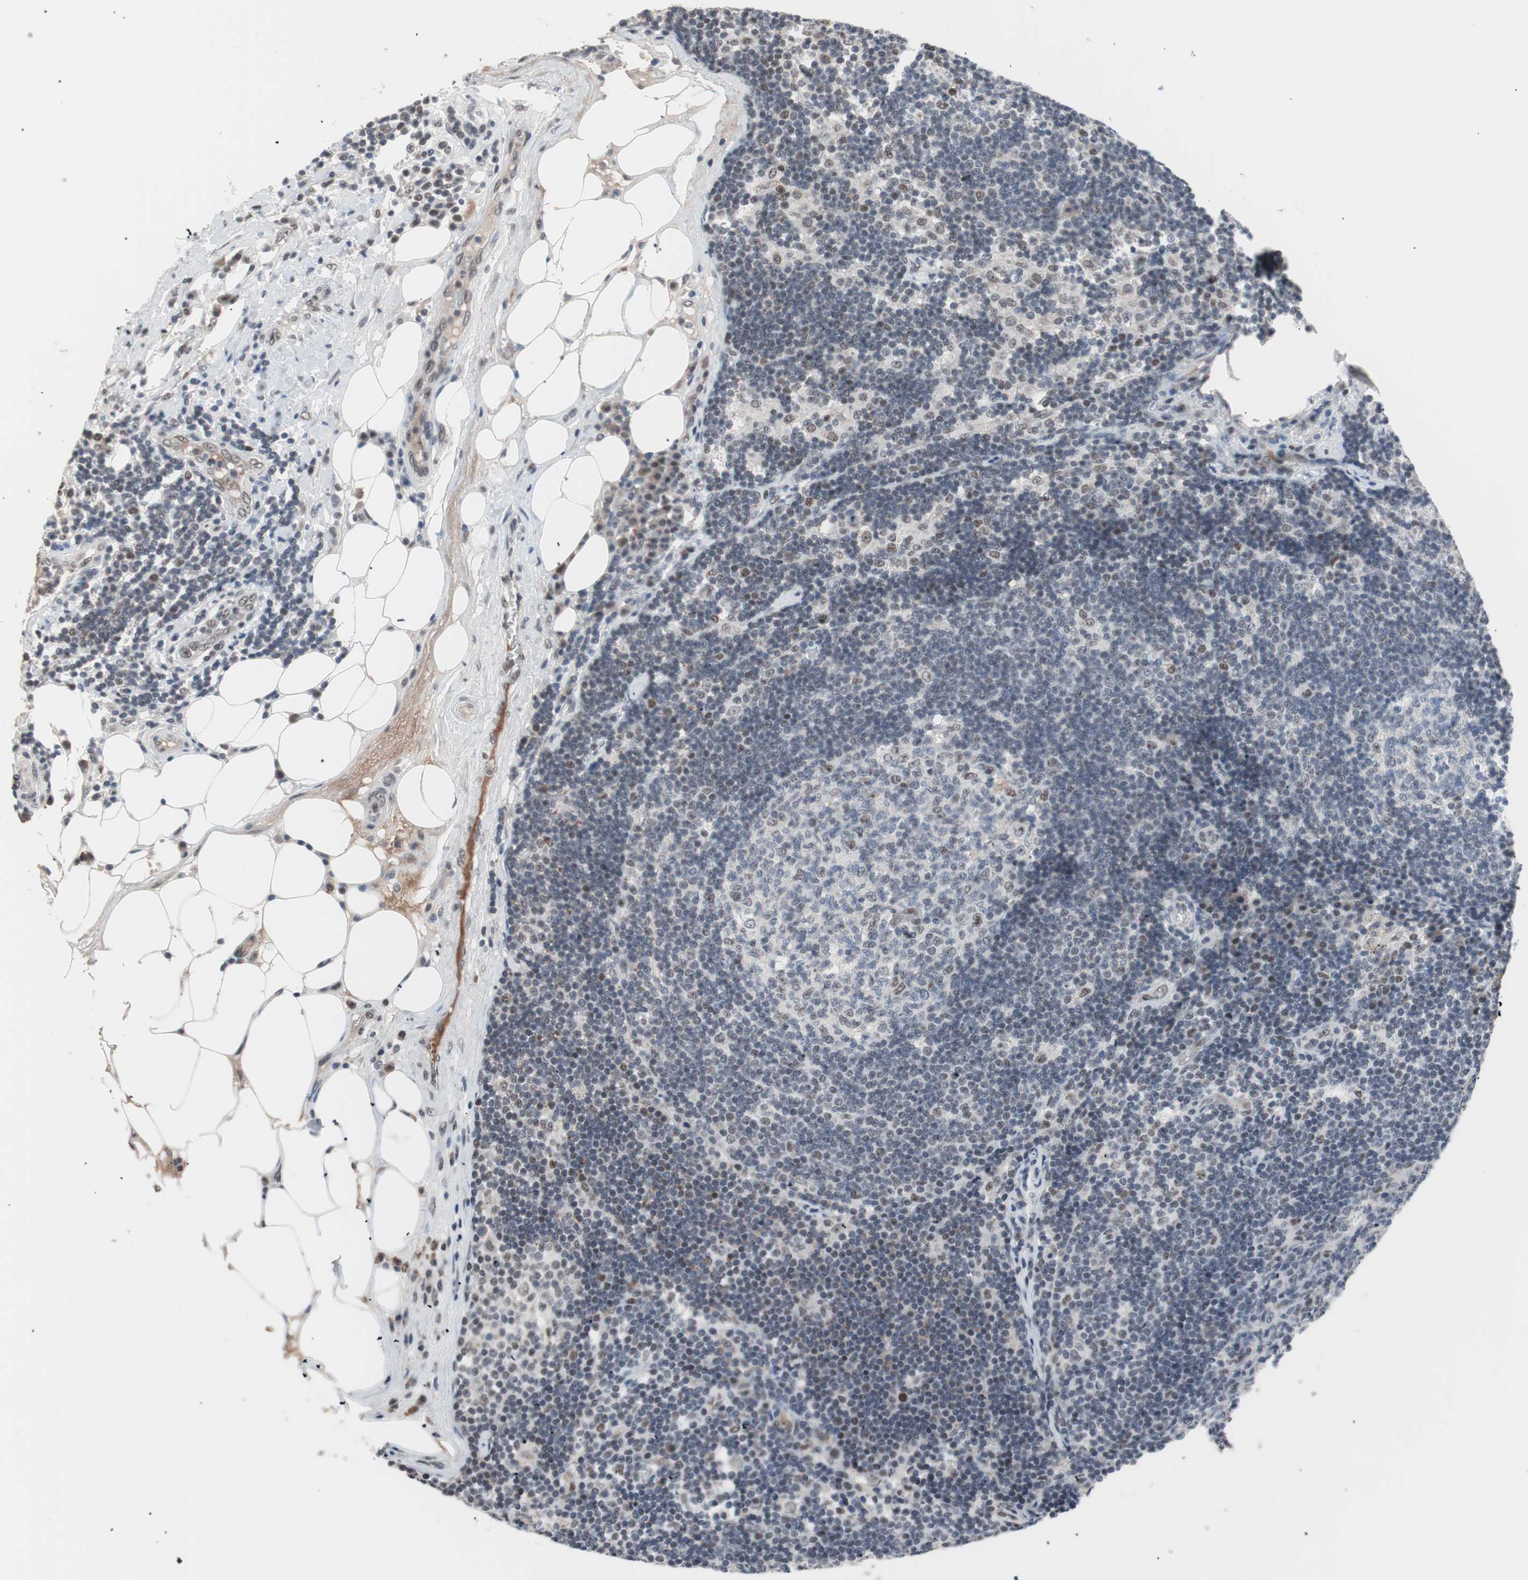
{"staining": {"intensity": "moderate", "quantity": "<25%", "location": "nuclear"}, "tissue": "lymph node", "cell_type": "Germinal center cells", "image_type": "normal", "snomed": [{"axis": "morphology", "description": "Normal tissue, NOS"}, {"axis": "morphology", "description": "Squamous cell carcinoma, metastatic, NOS"}, {"axis": "topography", "description": "Lymph node"}], "caption": "Immunohistochemistry (IHC) histopathology image of normal lymph node stained for a protein (brown), which shows low levels of moderate nuclear staining in about <25% of germinal center cells.", "gene": "LIG3", "patient": {"sex": "female", "age": 53}}